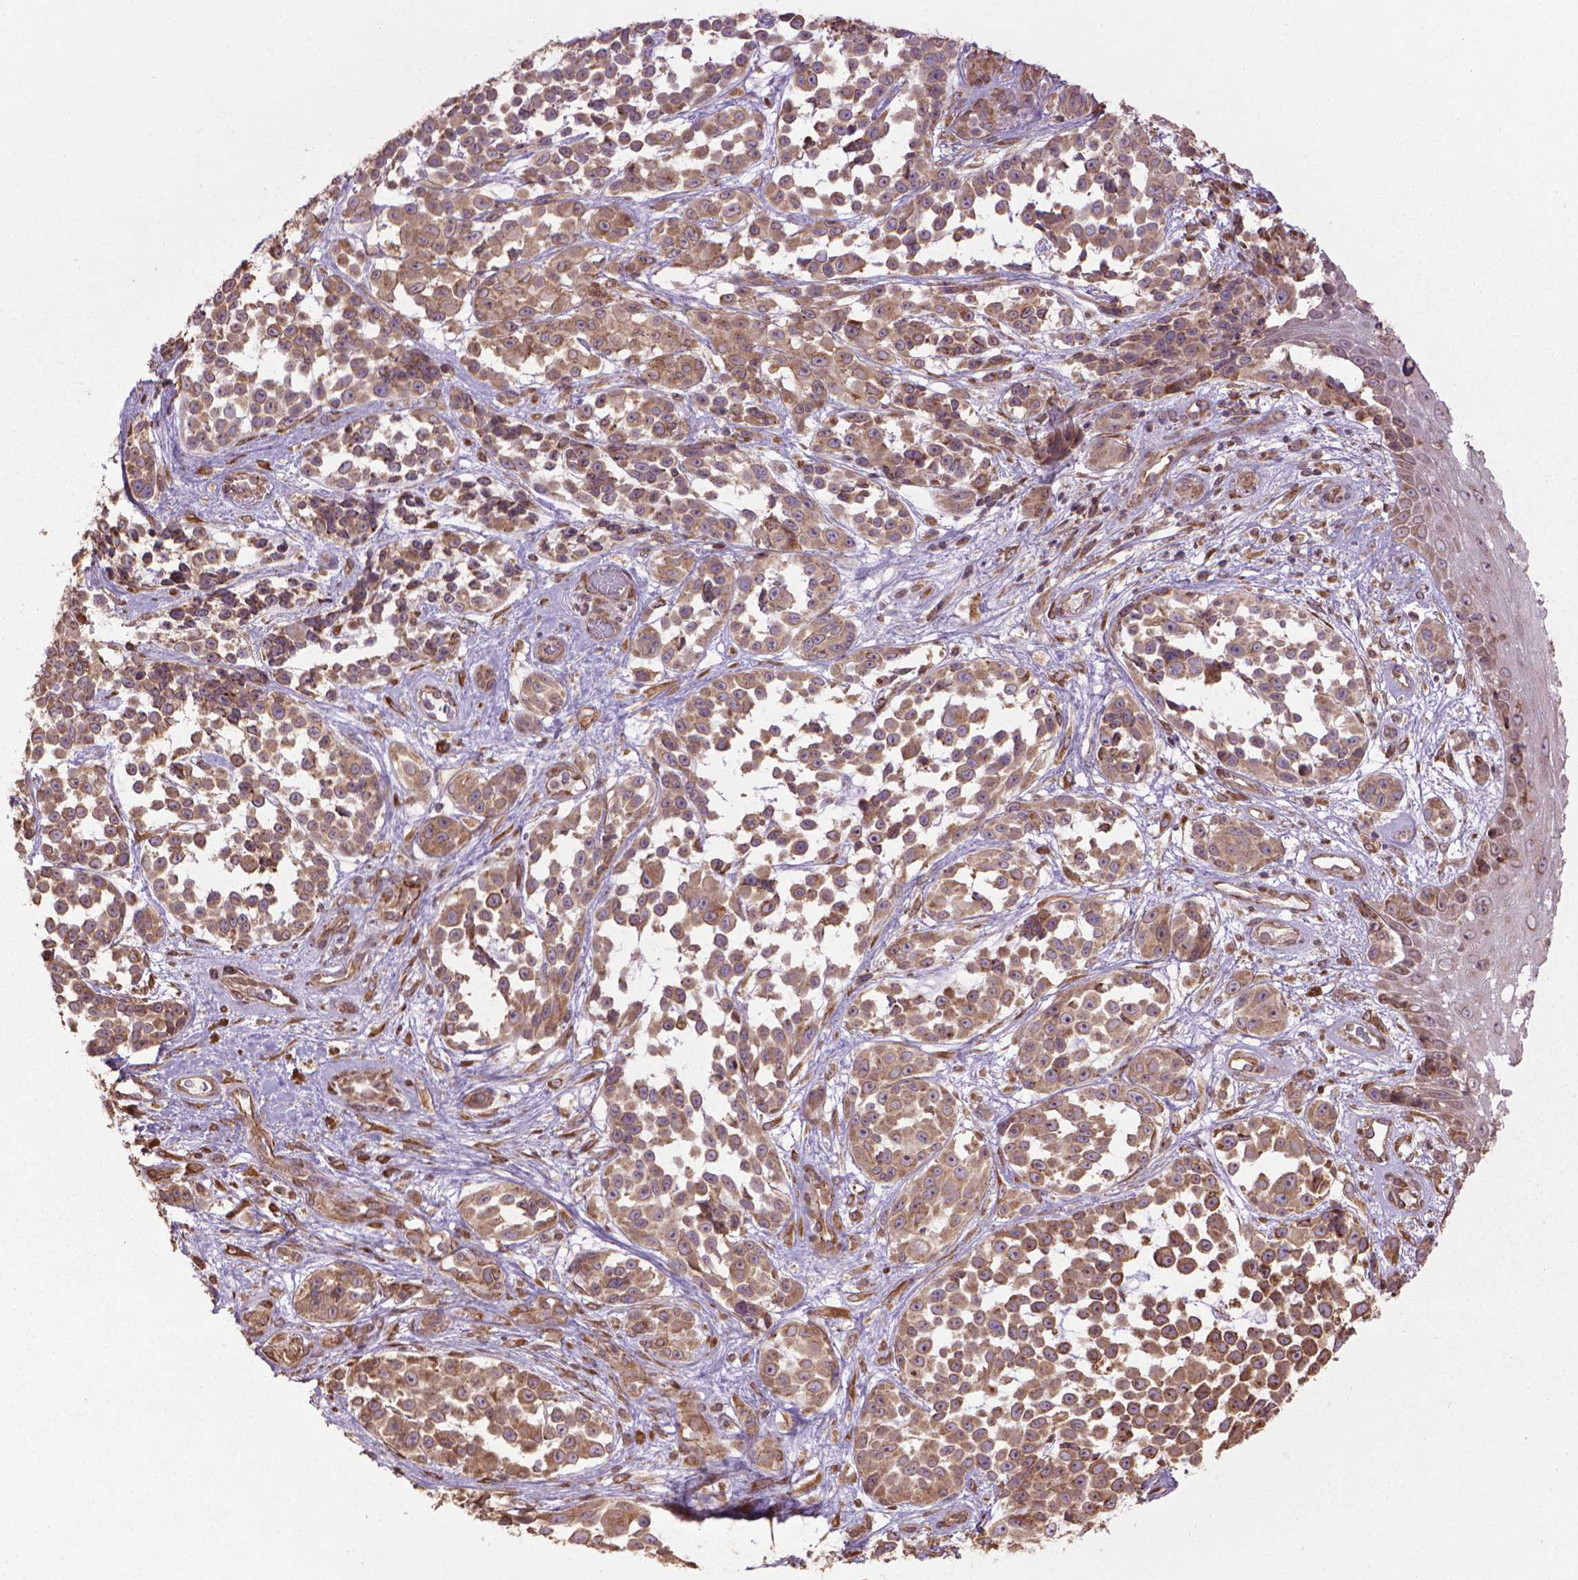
{"staining": {"intensity": "moderate", "quantity": ">75%", "location": "cytoplasmic/membranous"}, "tissue": "melanoma", "cell_type": "Tumor cells", "image_type": "cancer", "snomed": [{"axis": "morphology", "description": "Malignant melanoma, NOS"}, {"axis": "topography", "description": "Skin"}], "caption": "Immunohistochemistry histopathology image of human melanoma stained for a protein (brown), which shows medium levels of moderate cytoplasmic/membranous staining in about >75% of tumor cells.", "gene": "GAS1", "patient": {"sex": "female", "age": 88}}